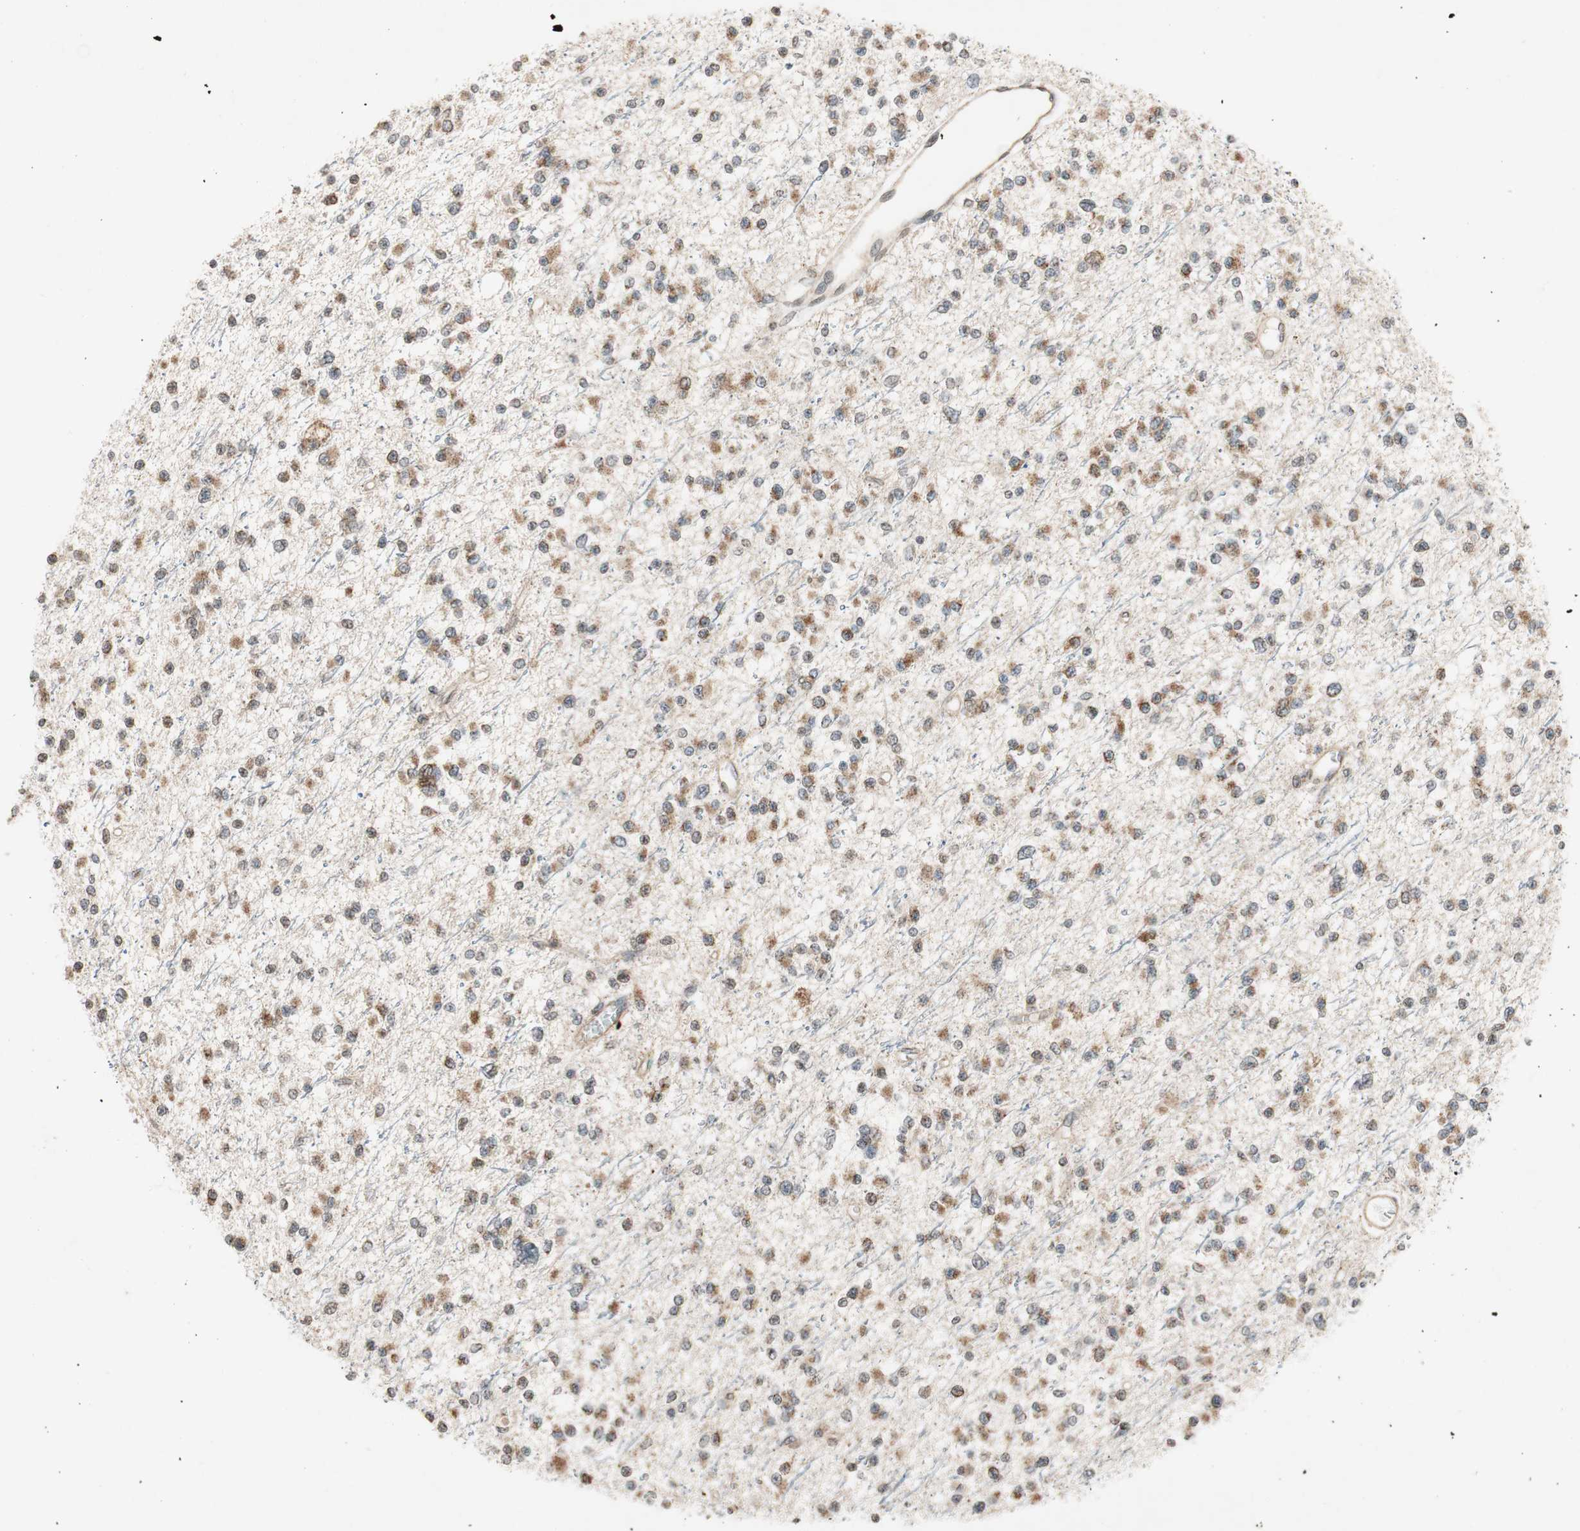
{"staining": {"intensity": "moderate", "quantity": ">75%", "location": "cytoplasmic/membranous"}, "tissue": "glioma", "cell_type": "Tumor cells", "image_type": "cancer", "snomed": [{"axis": "morphology", "description": "Glioma, malignant, Low grade"}, {"axis": "topography", "description": "Brain"}], "caption": "Malignant glioma (low-grade) stained for a protein (brown) displays moderate cytoplasmic/membranous positive expression in about >75% of tumor cells.", "gene": "GCLM", "patient": {"sex": "female", "age": 22}}